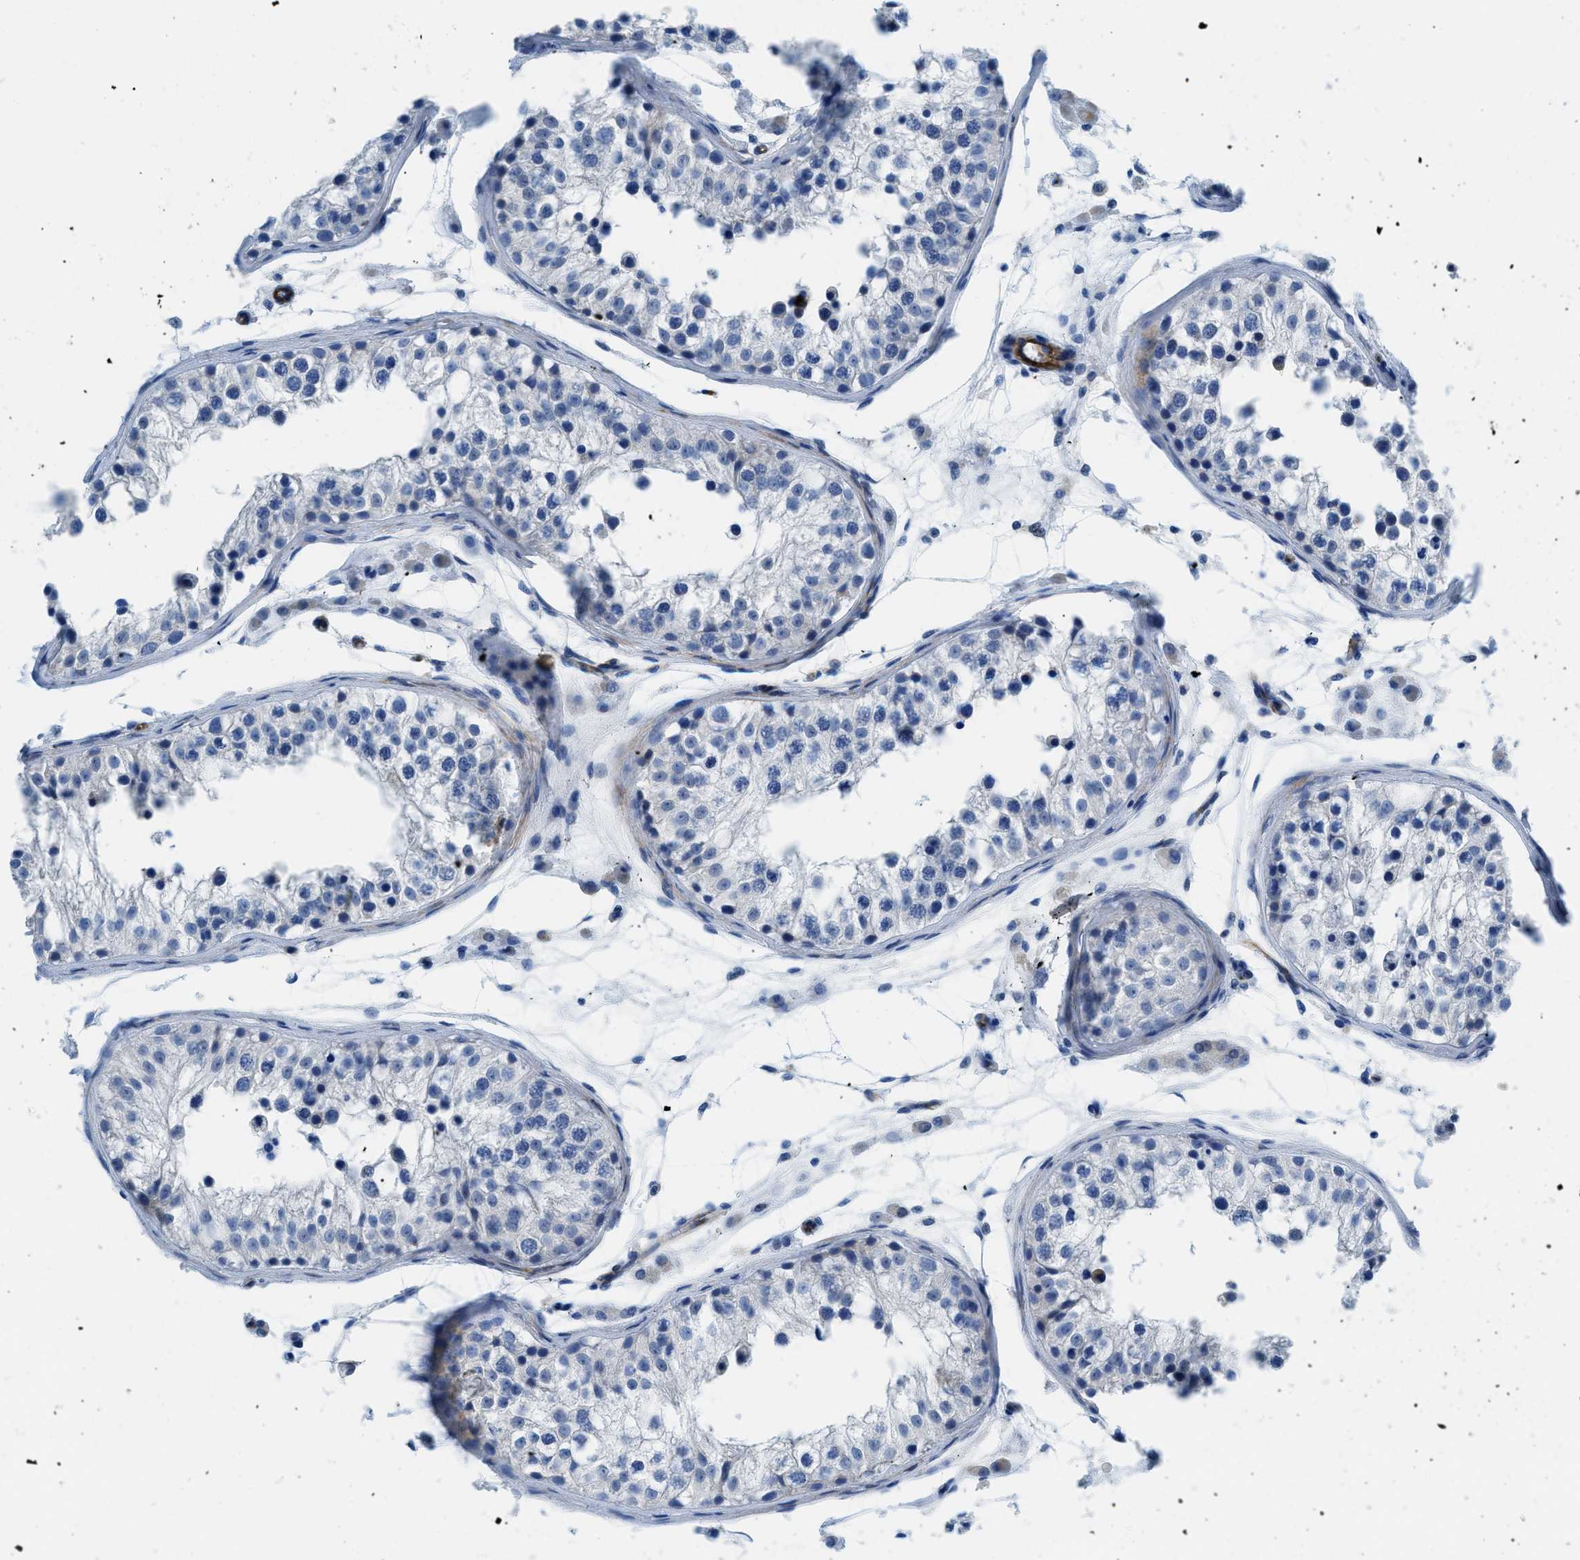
{"staining": {"intensity": "negative", "quantity": "none", "location": "none"}, "tissue": "testis", "cell_type": "Cells in seminiferous ducts", "image_type": "normal", "snomed": [{"axis": "morphology", "description": "Normal tissue, NOS"}, {"axis": "morphology", "description": "Adenocarcinoma, metastatic, NOS"}, {"axis": "topography", "description": "Testis"}], "caption": "Immunohistochemistry (IHC) image of unremarkable human testis stained for a protein (brown), which exhibits no expression in cells in seminiferous ducts.", "gene": "CUTA", "patient": {"sex": "male", "age": 26}}